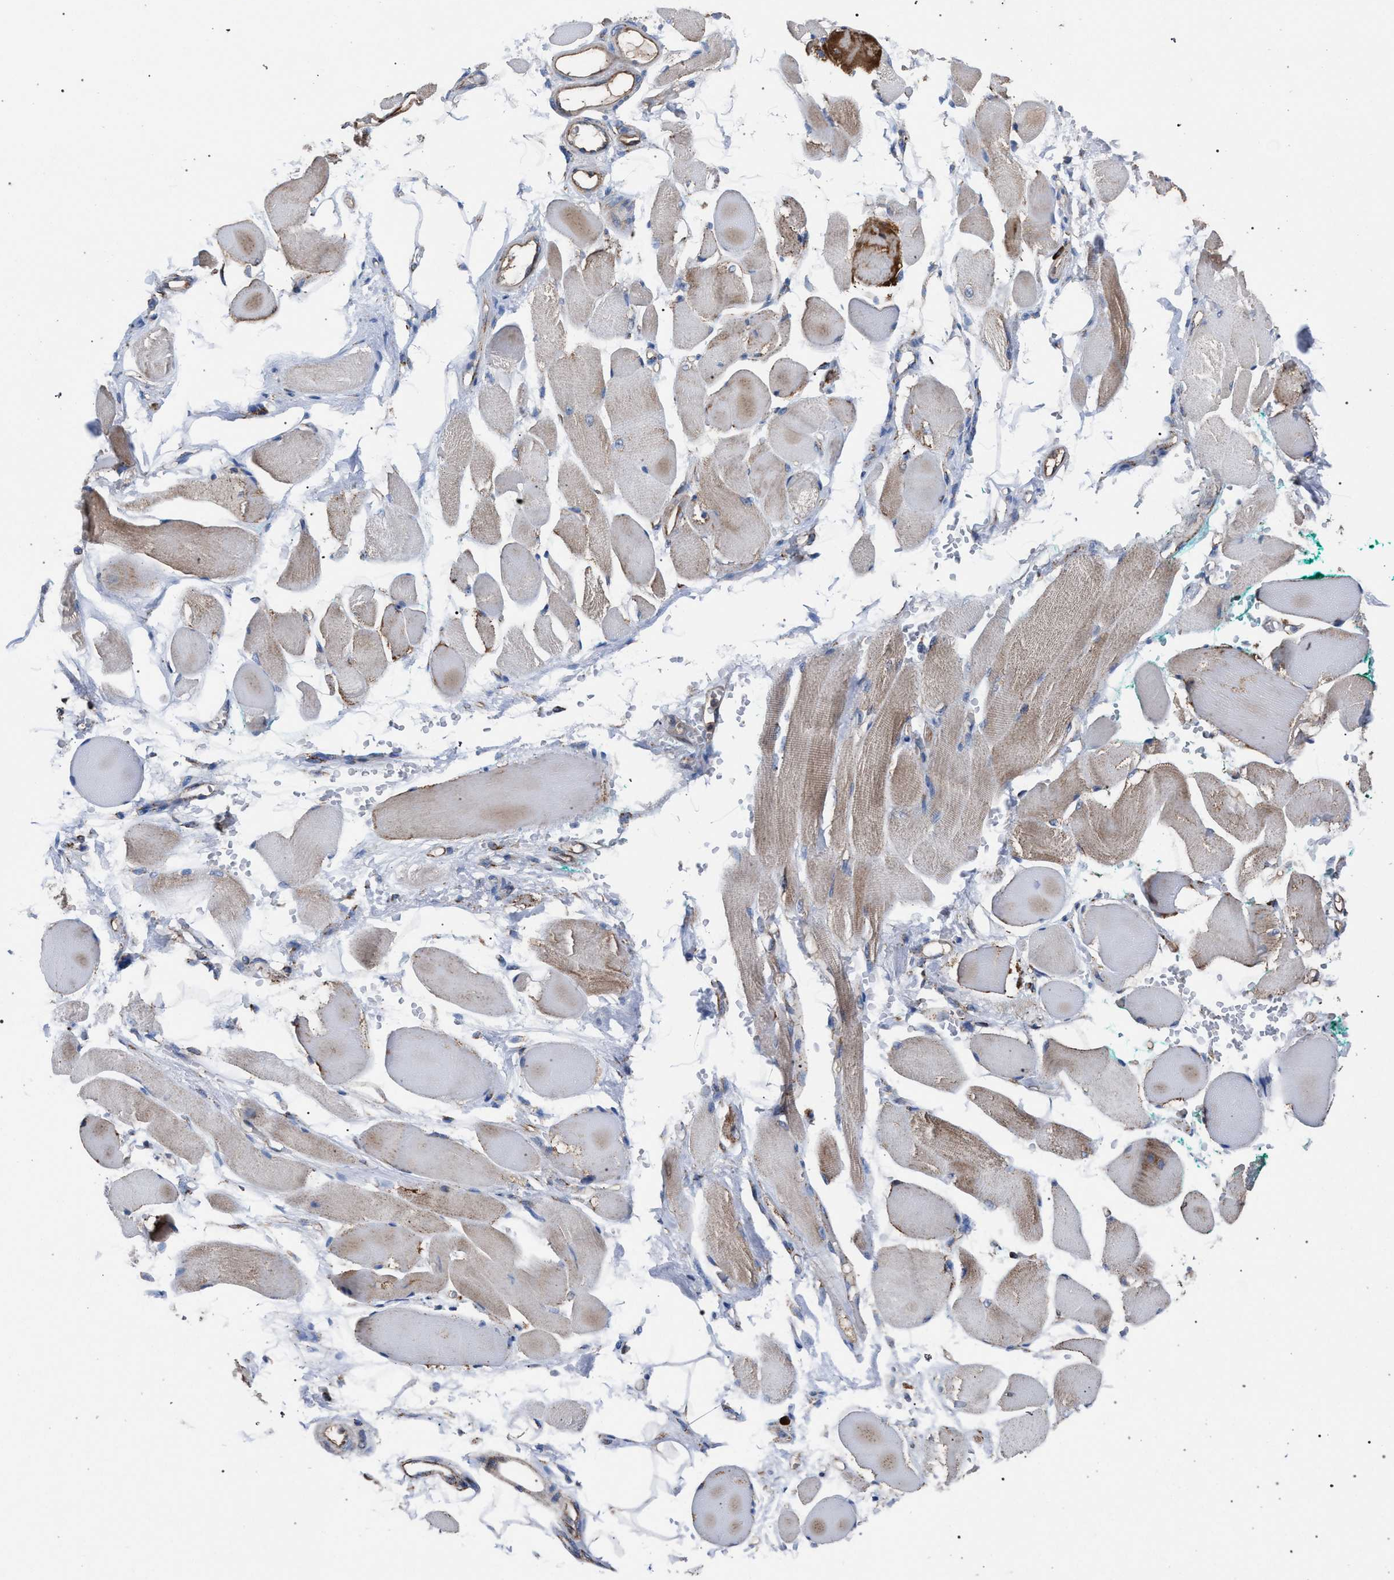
{"staining": {"intensity": "weak", "quantity": "25%-75%", "location": "cytoplasmic/membranous"}, "tissue": "skeletal muscle", "cell_type": "Myocytes", "image_type": "normal", "snomed": [{"axis": "morphology", "description": "Normal tissue, NOS"}, {"axis": "topography", "description": "Skeletal muscle"}, {"axis": "topography", "description": "Peripheral nerve tissue"}], "caption": "There is low levels of weak cytoplasmic/membranous expression in myocytes of benign skeletal muscle, as demonstrated by immunohistochemical staining (brown color).", "gene": "VPS13A", "patient": {"sex": "female", "age": 84}}